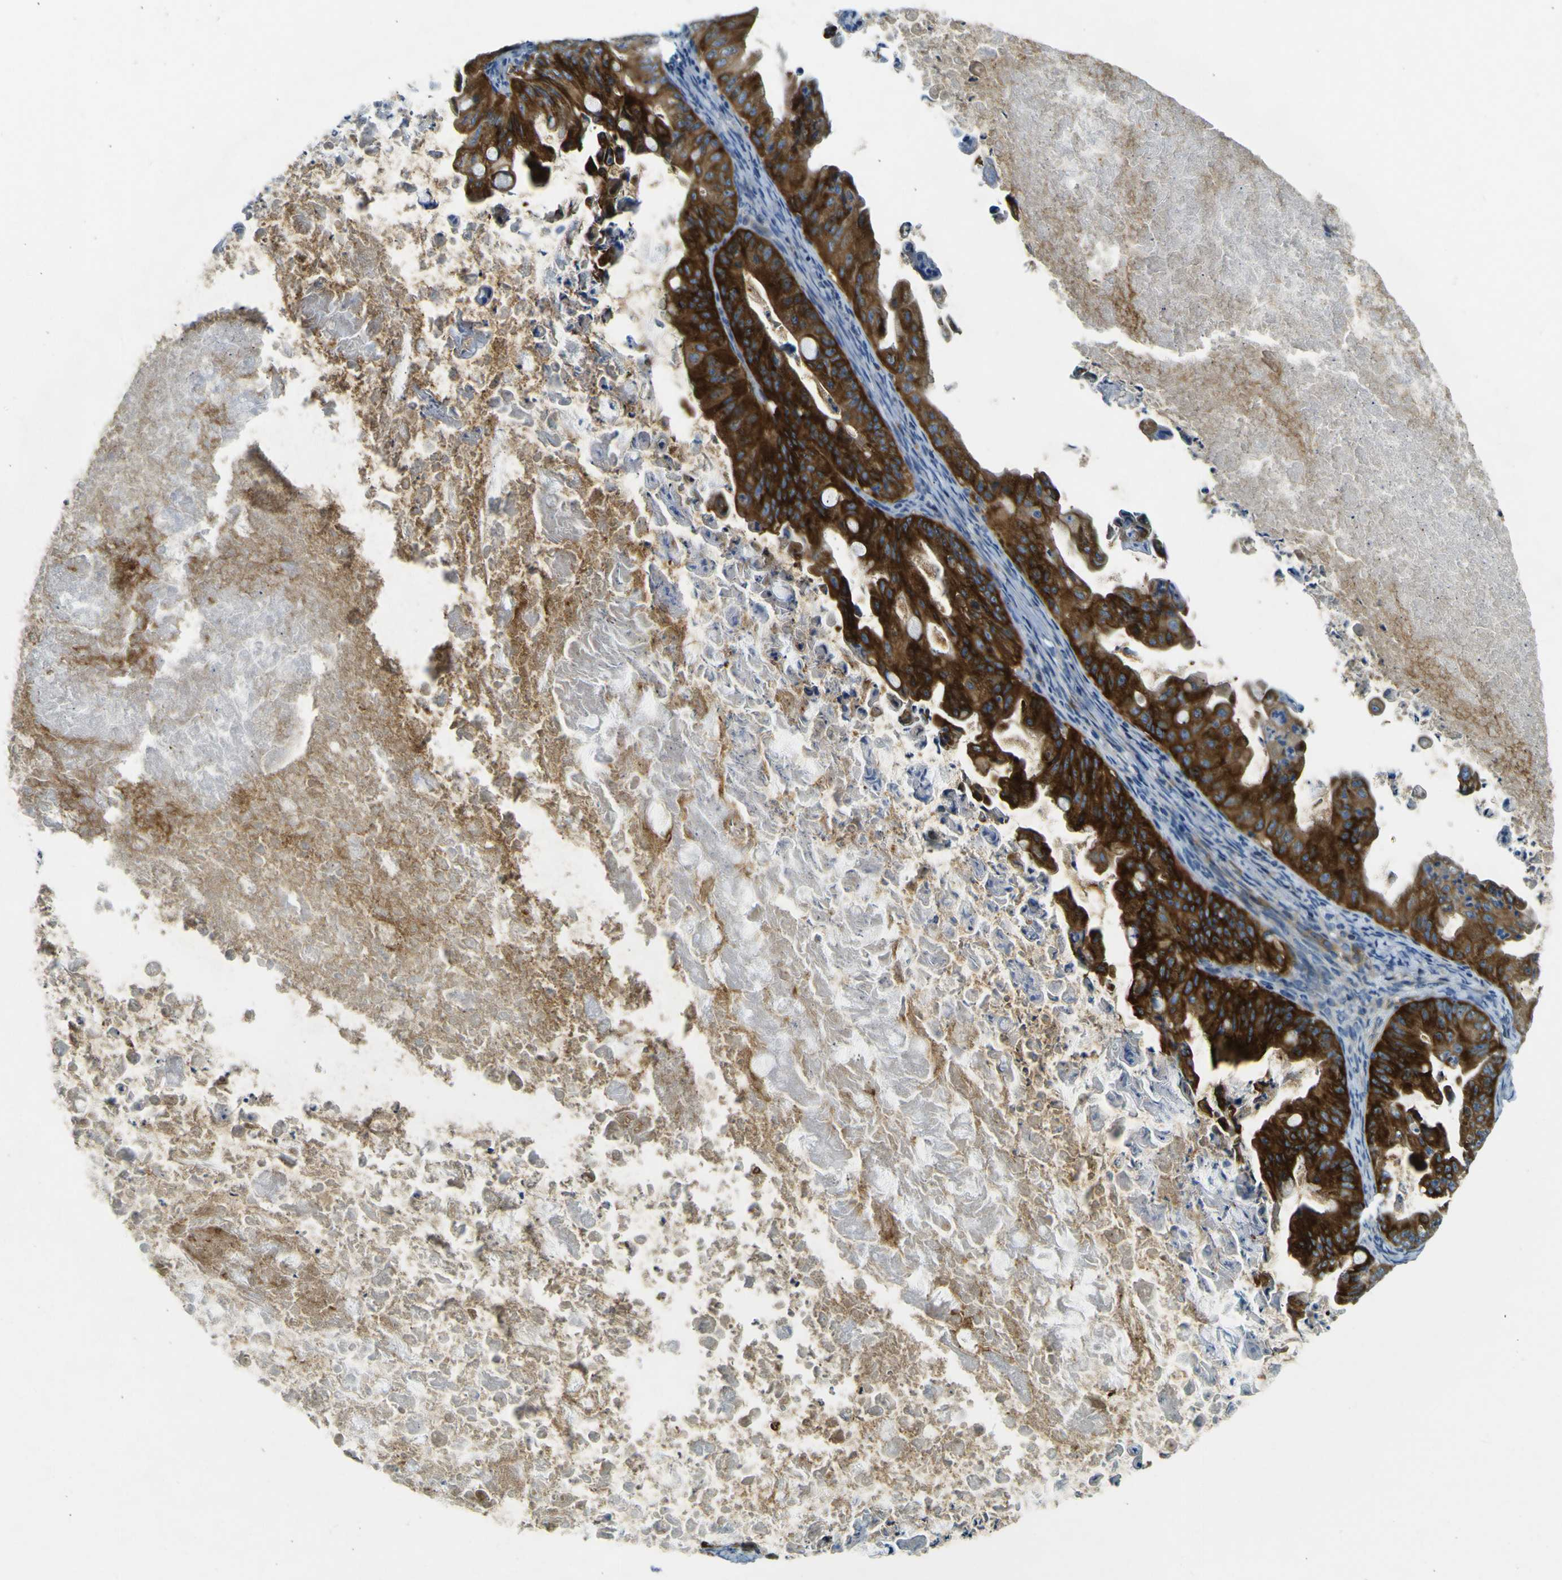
{"staining": {"intensity": "strong", "quantity": ">75%", "location": "cytoplasmic/membranous"}, "tissue": "ovarian cancer", "cell_type": "Tumor cells", "image_type": "cancer", "snomed": [{"axis": "morphology", "description": "Cystadenocarcinoma, mucinous, NOS"}, {"axis": "topography", "description": "Ovary"}], "caption": "Human ovarian cancer stained with a brown dye demonstrates strong cytoplasmic/membranous positive positivity in approximately >75% of tumor cells.", "gene": "SORCS1", "patient": {"sex": "female", "age": 37}}